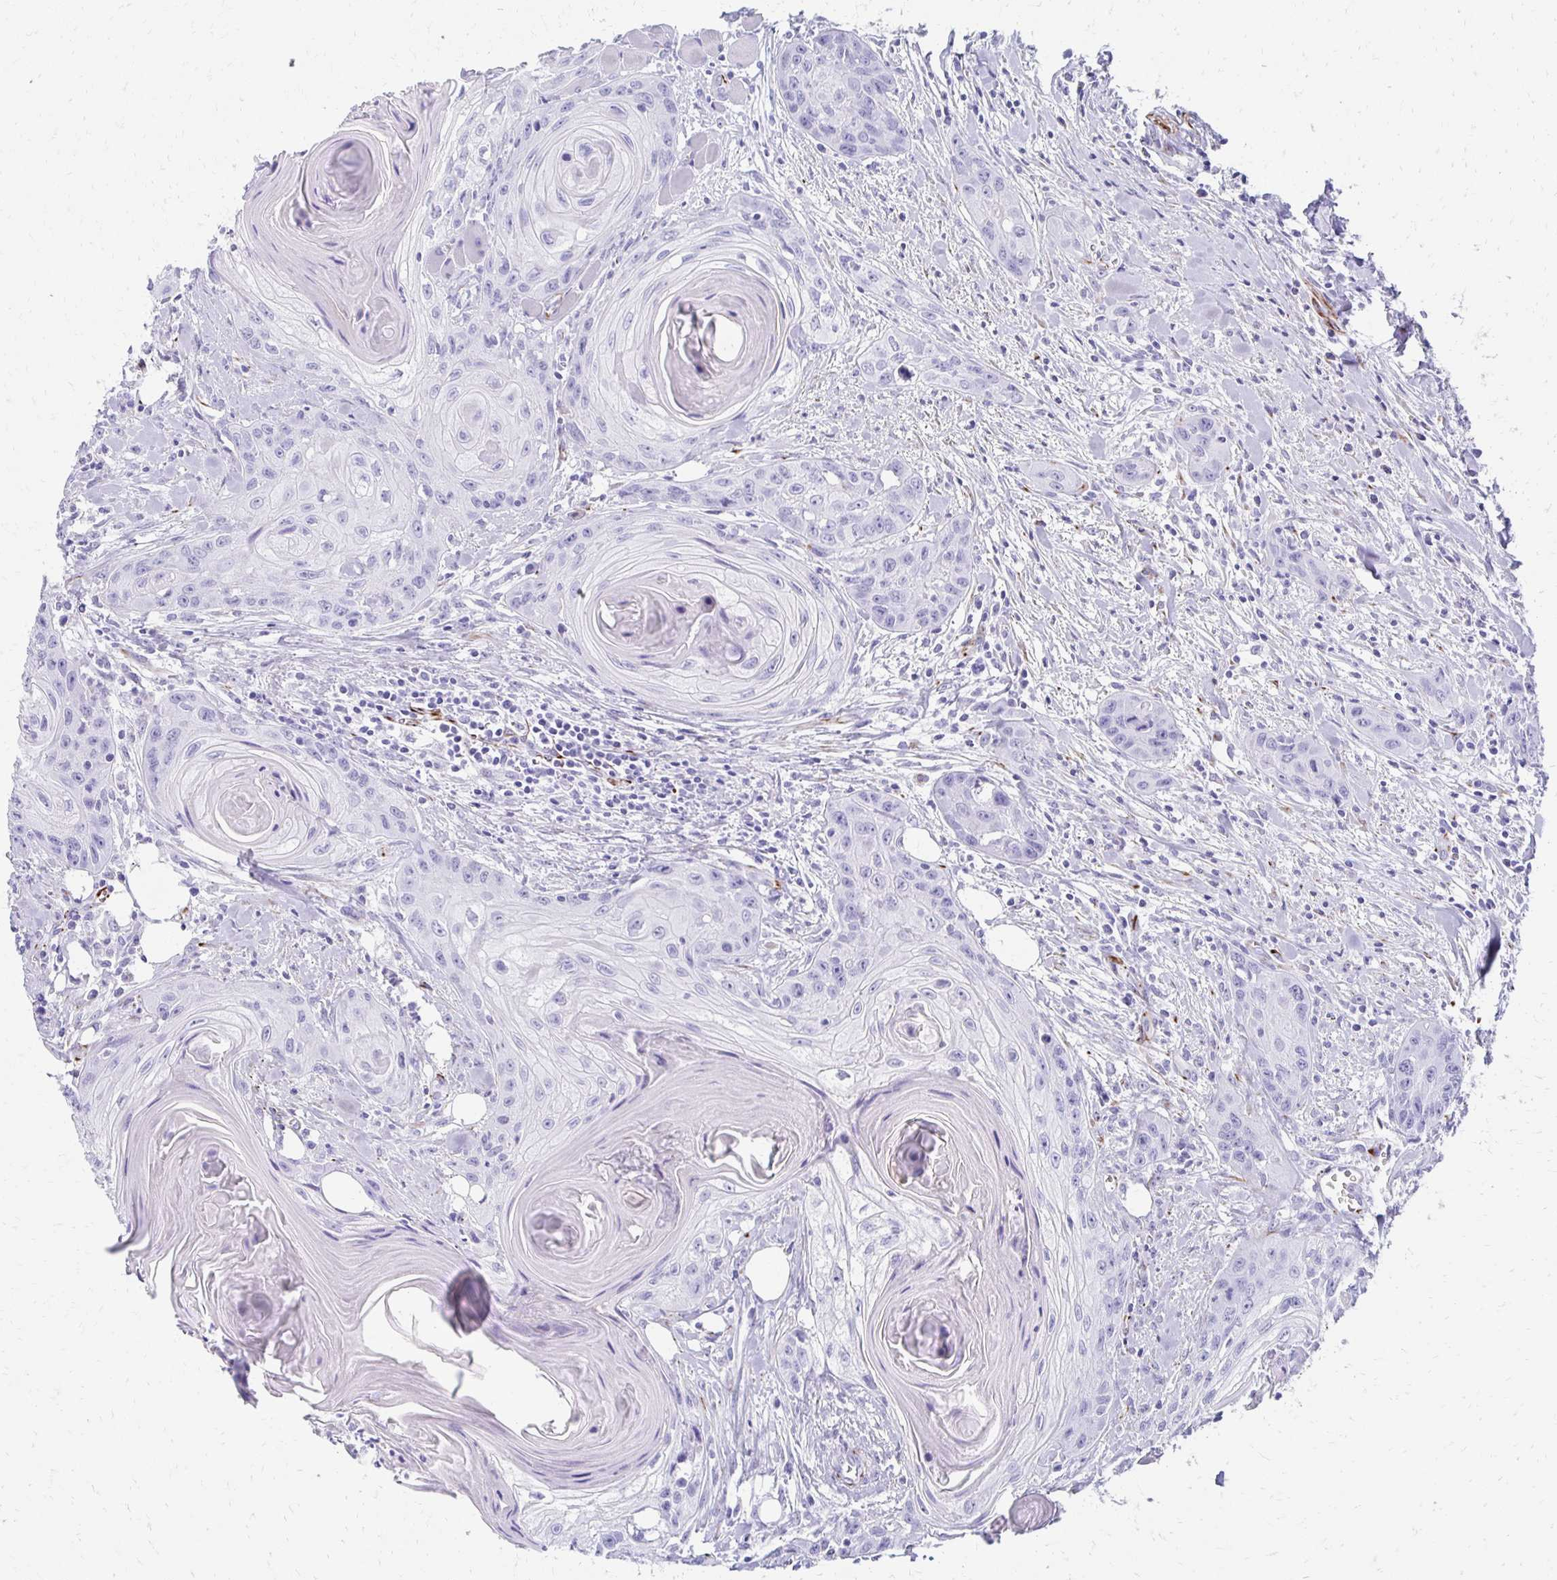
{"staining": {"intensity": "negative", "quantity": "none", "location": "none"}, "tissue": "head and neck cancer", "cell_type": "Tumor cells", "image_type": "cancer", "snomed": [{"axis": "morphology", "description": "Squamous cell carcinoma, NOS"}, {"axis": "topography", "description": "Oral tissue"}, {"axis": "topography", "description": "Head-Neck"}], "caption": "Immunohistochemistry (IHC) of human head and neck cancer exhibits no staining in tumor cells.", "gene": "TMEM54", "patient": {"sex": "male", "age": 58}}